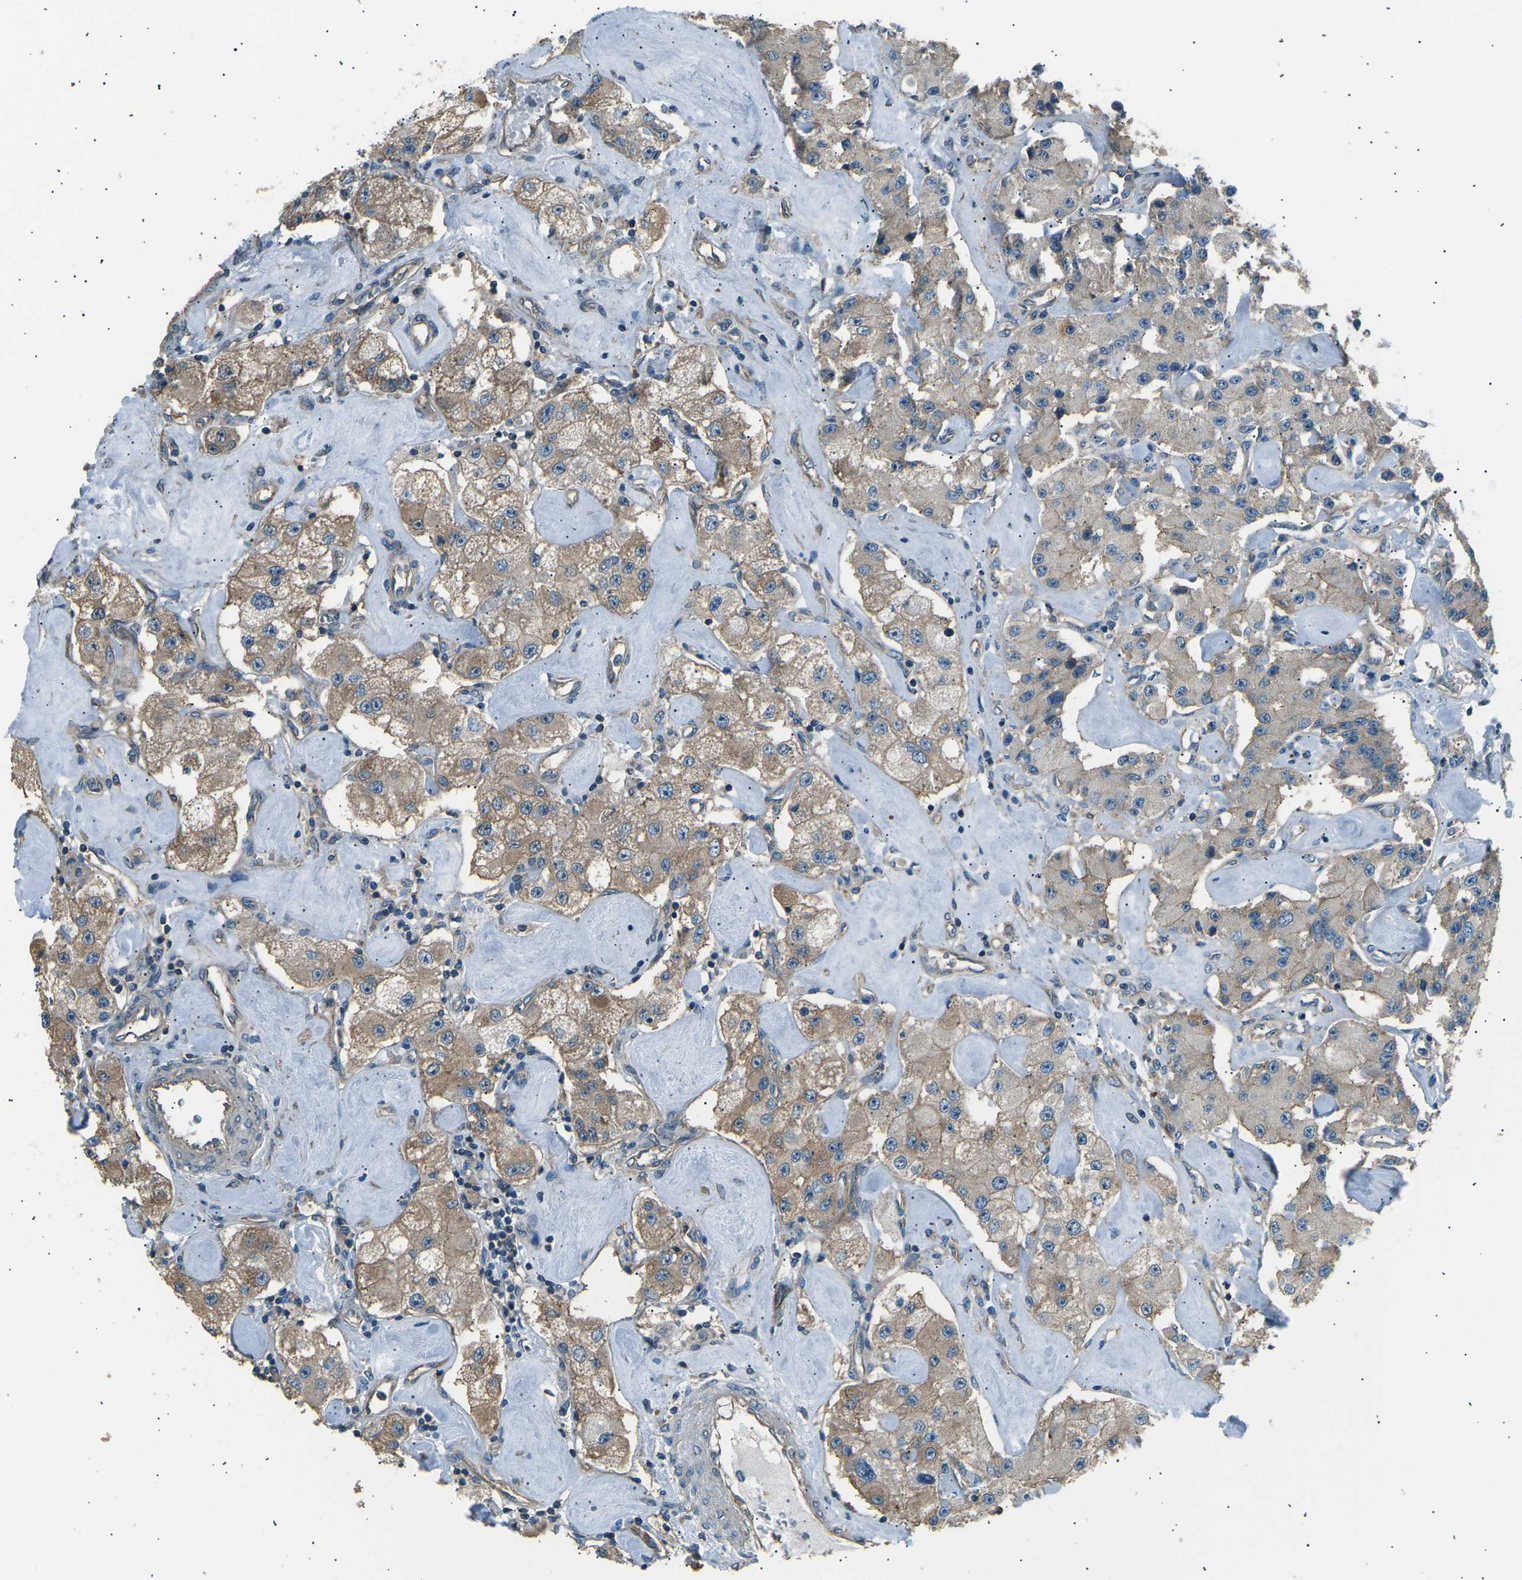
{"staining": {"intensity": "weak", "quantity": ">75%", "location": "cytoplasmic/membranous"}, "tissue": "carcinoid", "cell_type": "Tumor cells", "image_type": "cancer", "snomed": [{"axis": "morphology", "description": "Carcinoid, malignant, NOS"}, {"axis": "topography", "description": "Pancreas"}], "caption": "Protein analysis of malignant carcinoid tissue demonstrates weak cytoplasmic/membranous expression in approximately >75% of tumor cells.", "gene": "SLK", "patient": {"sex": "male", "age": 41}}